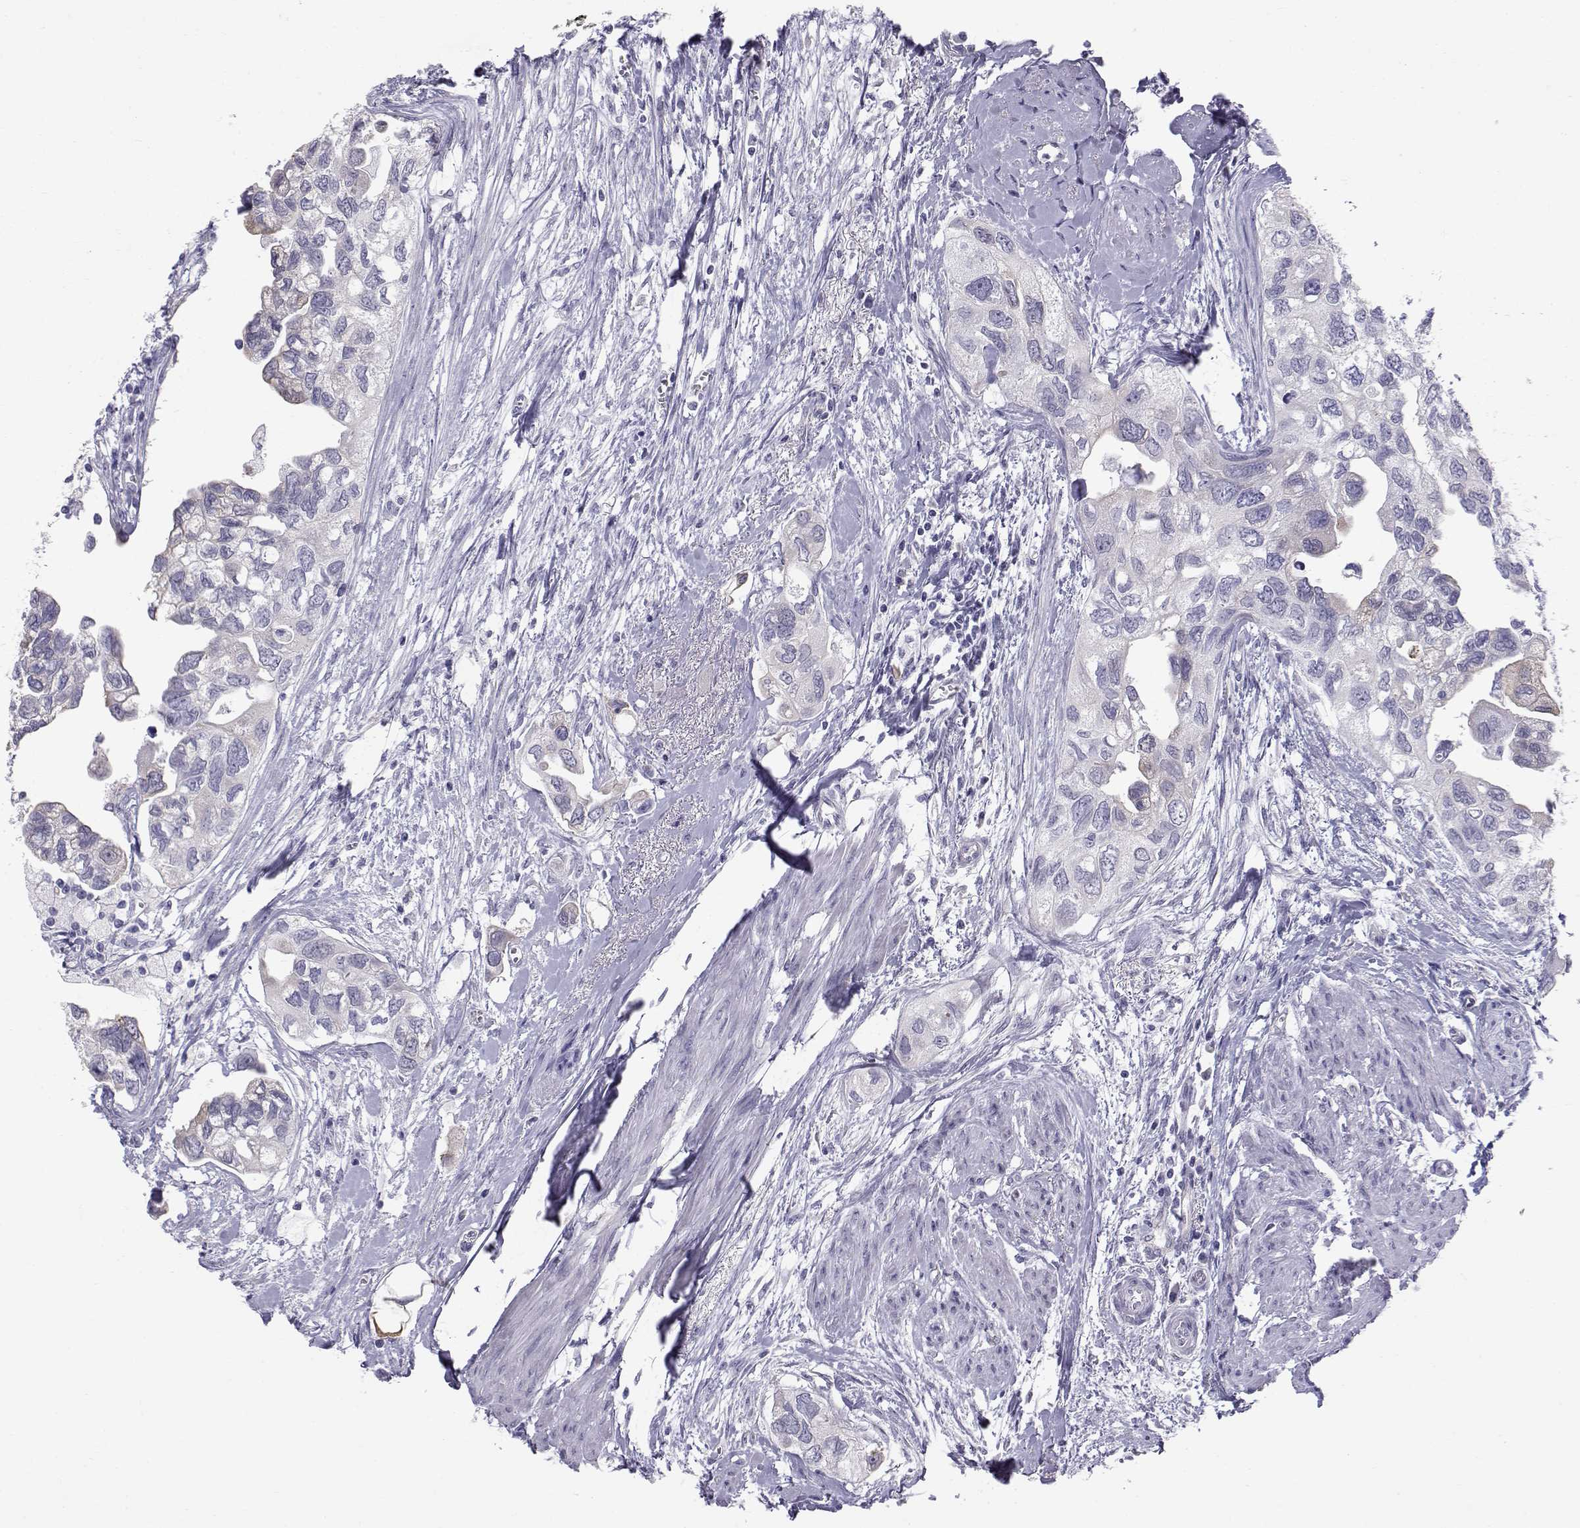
{"staining": {"intensity": "negative", "quantity": "none", "location": "none"}, "tissue": "urothelial cancer", "cell_type": "Tumor cells", "image_type": "cancer", "snomed": [{"axis": "morphology", "description": "Urothelial carcinoma, High grade"}, {"axis": "topography", "description": "Urinary bladder"}], "caption": "A high-resolution image shows immunohistochemistry staining of urothelial carcinoma (high-grade), which exhibits no significant staining in tumor cells. Brightfield microscopy of immunohistochemistry (IHC) stained with DAB (3,3'-diaminobenzidine) (brown) and hematoxylin (blue), captured at high magnification.", "gene": "RNASE12", "patient": {"sex": "male", "age": 59}}